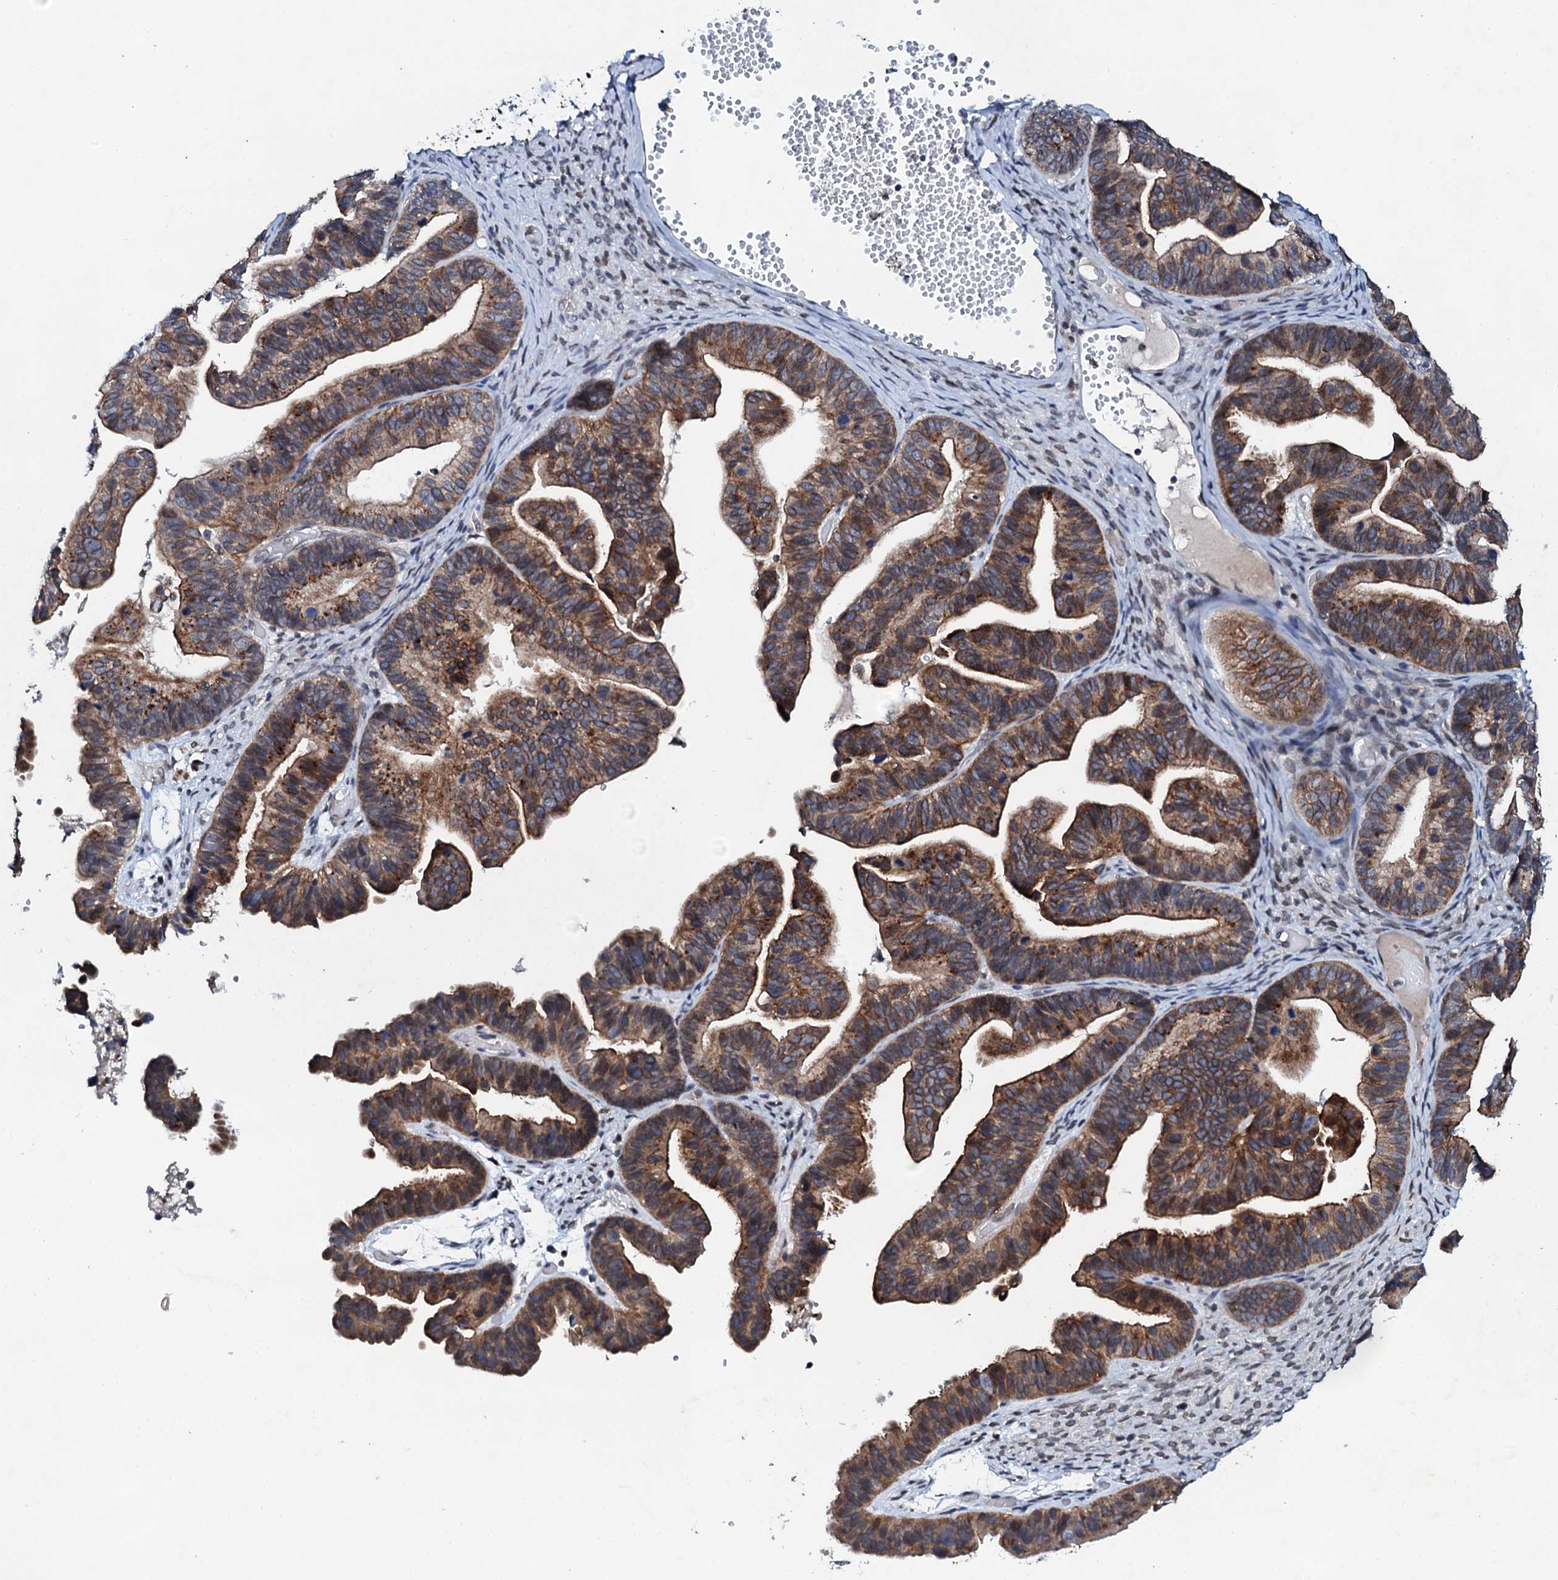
{"staining": {"intensity": "strong", "quantity": "25%-75%", "location": "cytoplasmic/membranous"}, "tissue": "ovarian cancer", "cell_type": "Tumor cells", "image_type": "cancer", "snomed": [{"axis": "morphology", "description": "Cystadenocarcinoma, serous, NOS"}, {"axis": "topography", "description": "Ovary"}], "caption": "Immunohistochemistry photomicrograph of ovarian serous cystadenocarcinoma stained for a protein (brown), which displays high levels of strong cytoplasmic/membranous expression in approximately 25%-75% of tumor cells.", "gene": "SNTA1", "patient": {"sex": "female", "age": 56}}